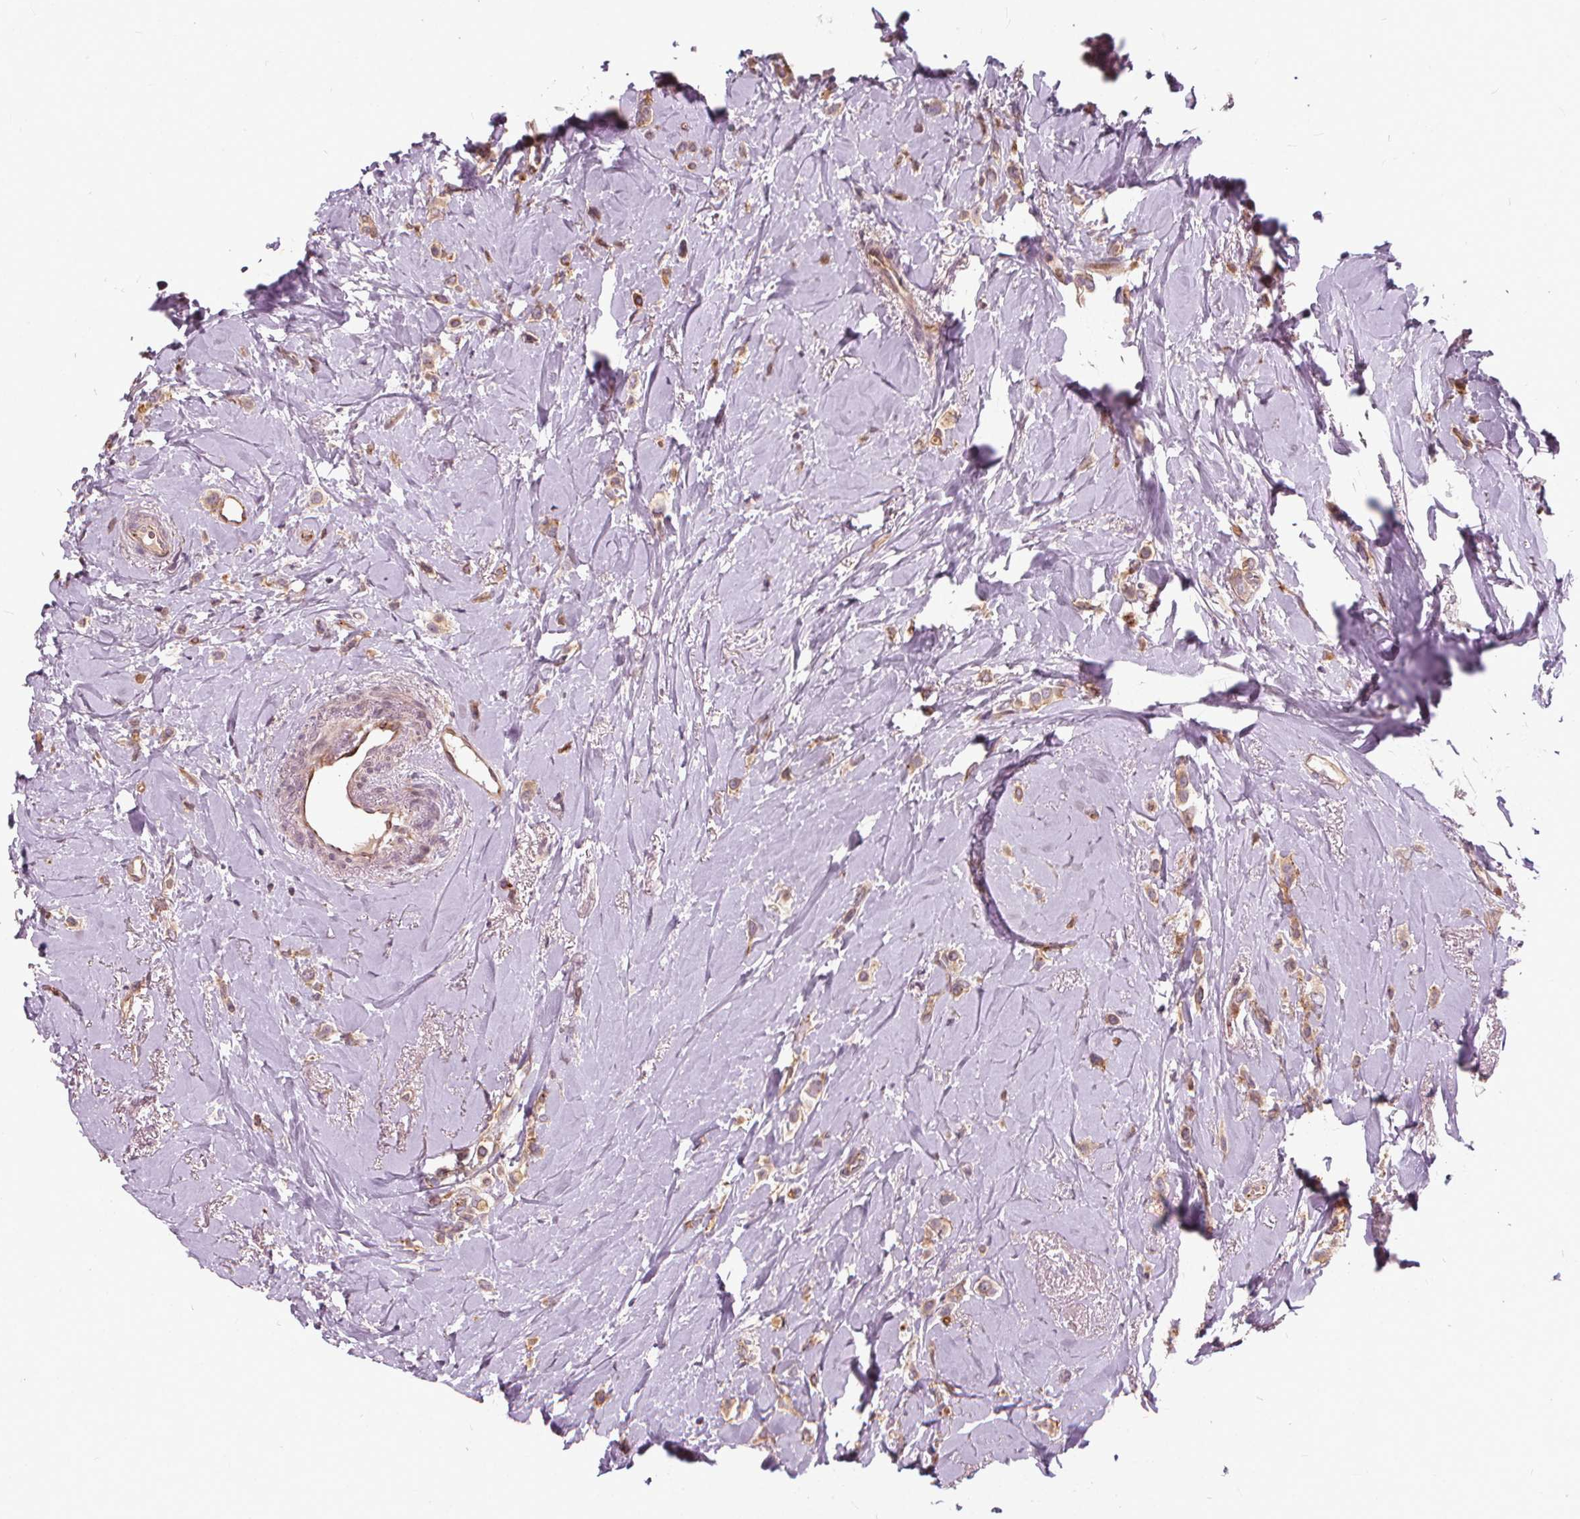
{"staining": {"intensity": "weak", "quantity": ">75%", "location": "cytoplasmic/membranous"}, "tissue": "breast cancer", "cell_type": "Tumor cells", "image_type": "cancer", "snomed": [{"axis": "morphology", "description": "Lobular carcinoma"}, {"axis": "topography", "description": "Breast"}], "caption": "Immunohistochemical staining of human breast cancer exhibits low levels of weak cytoplasmic/membranous expression in about >75% of tumor cells.", "gene": "INPP5E", "patient": {"sex": "female", "age": 66}}